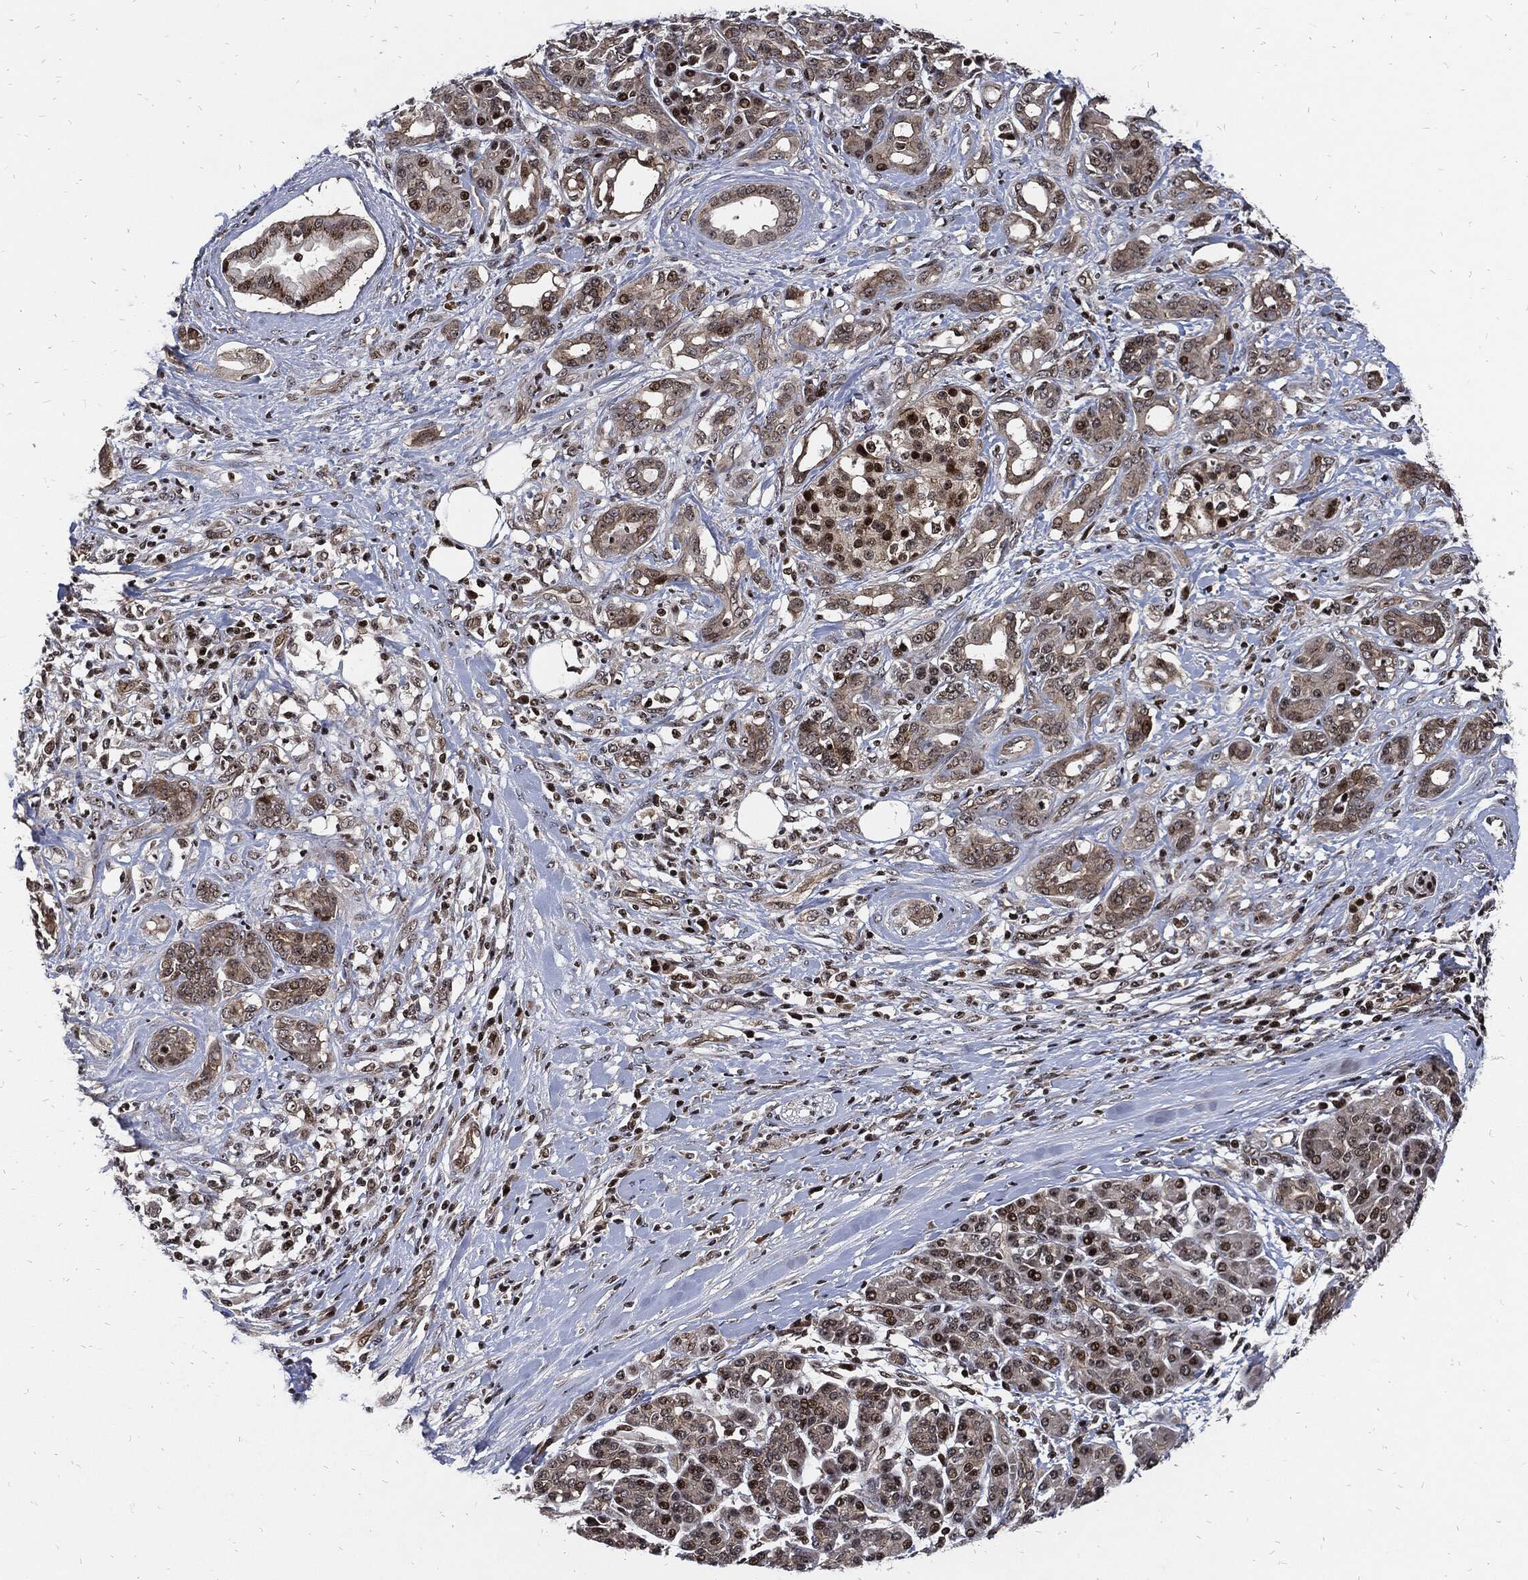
{"staining": {"intensity": "strong", "quantity": "<25%", "location": "cytoplasmic/membranous"}, "tissue": "pancreatic cancer", "cell_type": "Tumor cells", "image_type": "cancer", "snomed": [{"axis": "morphology", "description": "Adenocarcinoma, NOS"}, {"axis": "topography", "description": "Pancreas"}], "caption": "A photomicrograph of pancreatic adenocarcinoma stained for a protein shows strong cytoplasmic/membranous brown staining in tumor cells.", "gene": "ZNF775", "patient": {"sex": "female", "age": 56}}